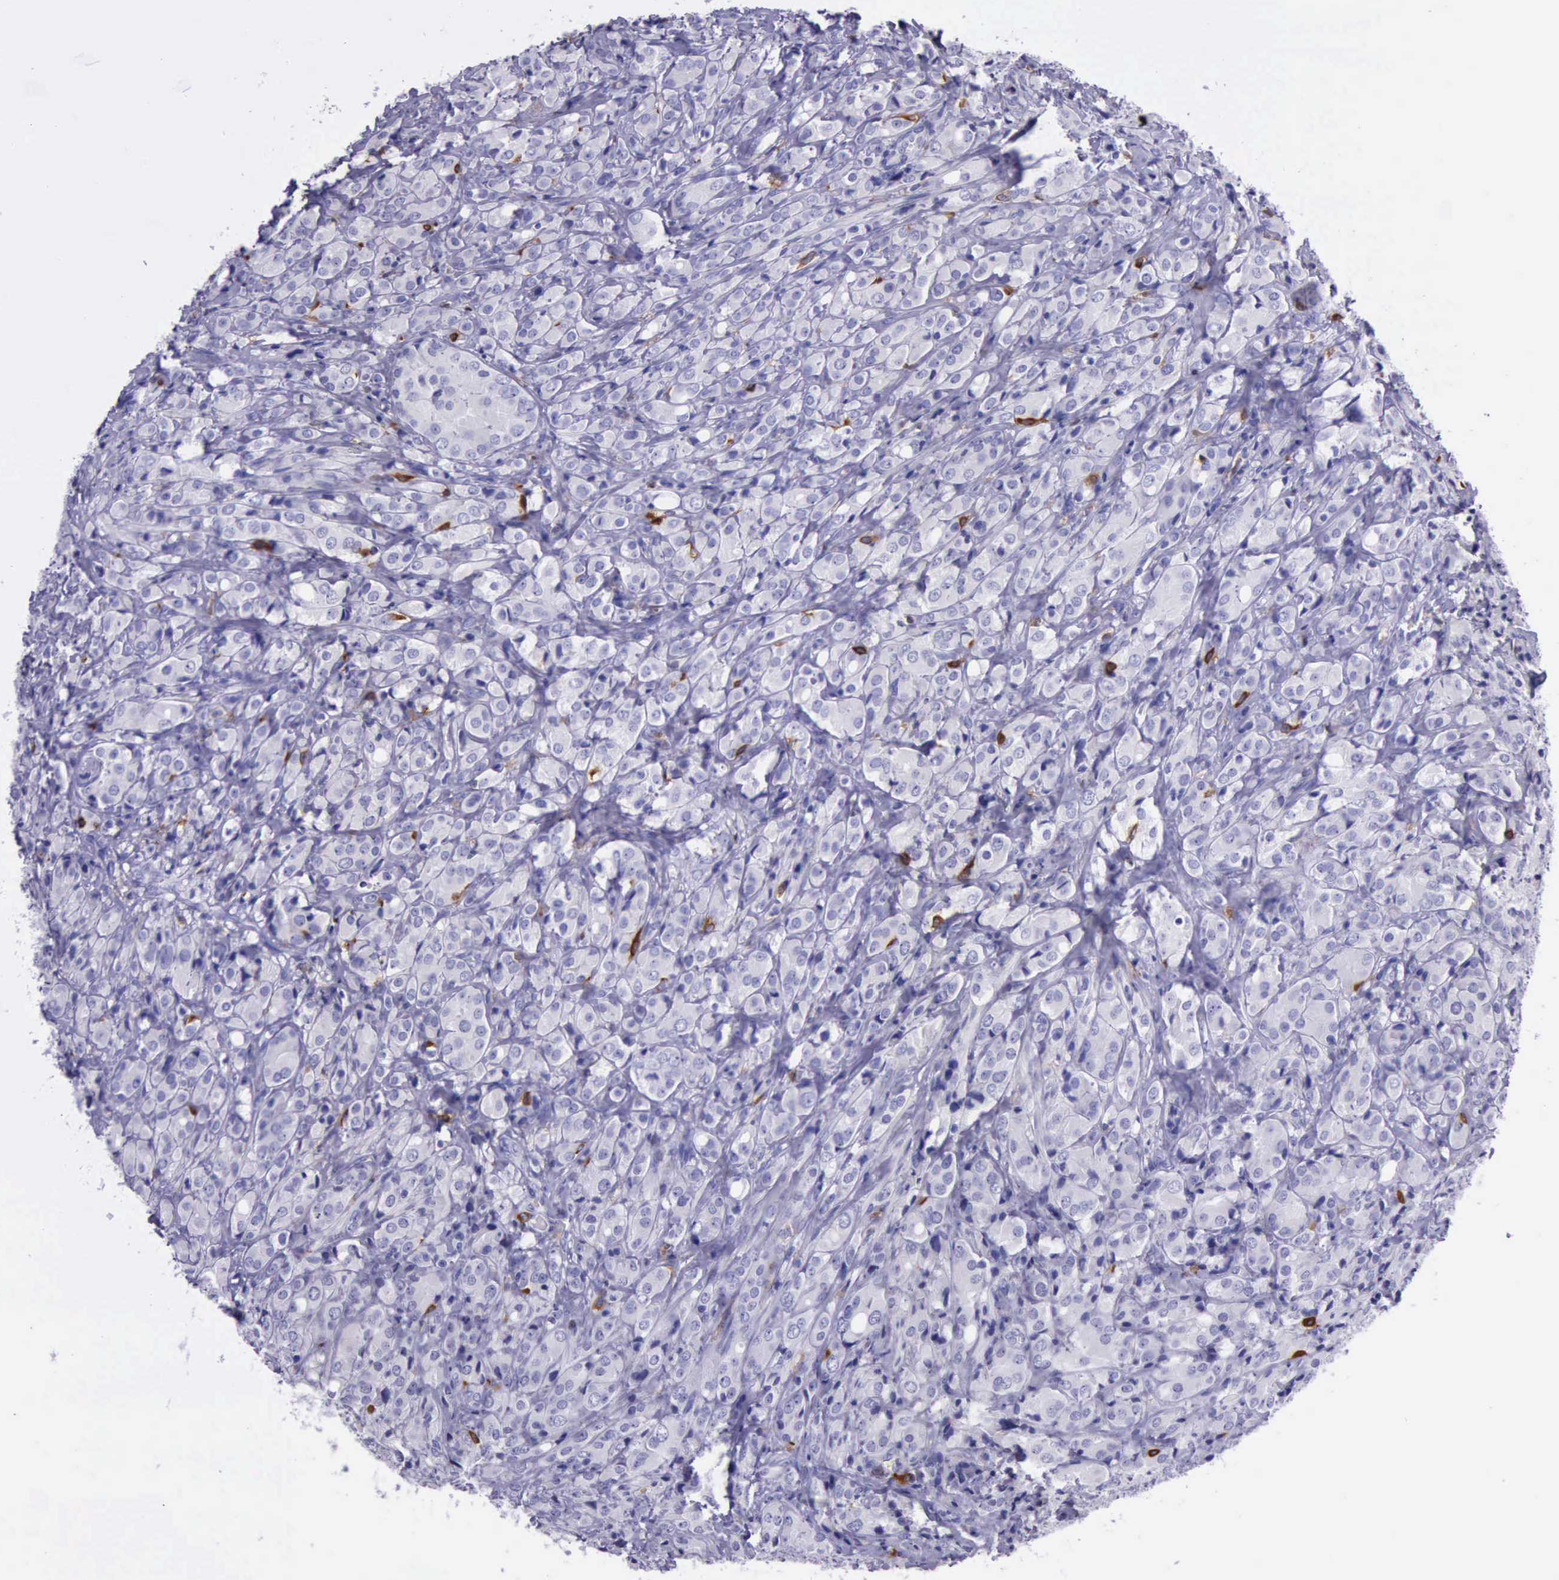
{"staining": {"intensity": "negative", "quantity": "none", "location": "none"}, "tissue": "prostate cancer", "cell_type": "Tumor cells", "image_type": "cancer", "snomed": [{"axis": "morphology", "description": "Adenocarcinoma, High grade"}, {"axis": "topography", "description": "Prostate"}], "caption": "The histopathology image displays no significant expression in tumor cells of high-grade adenocarcinoma (prostate).", "gene": "BTK", "patient": {"sex": "male", "age": 68}}